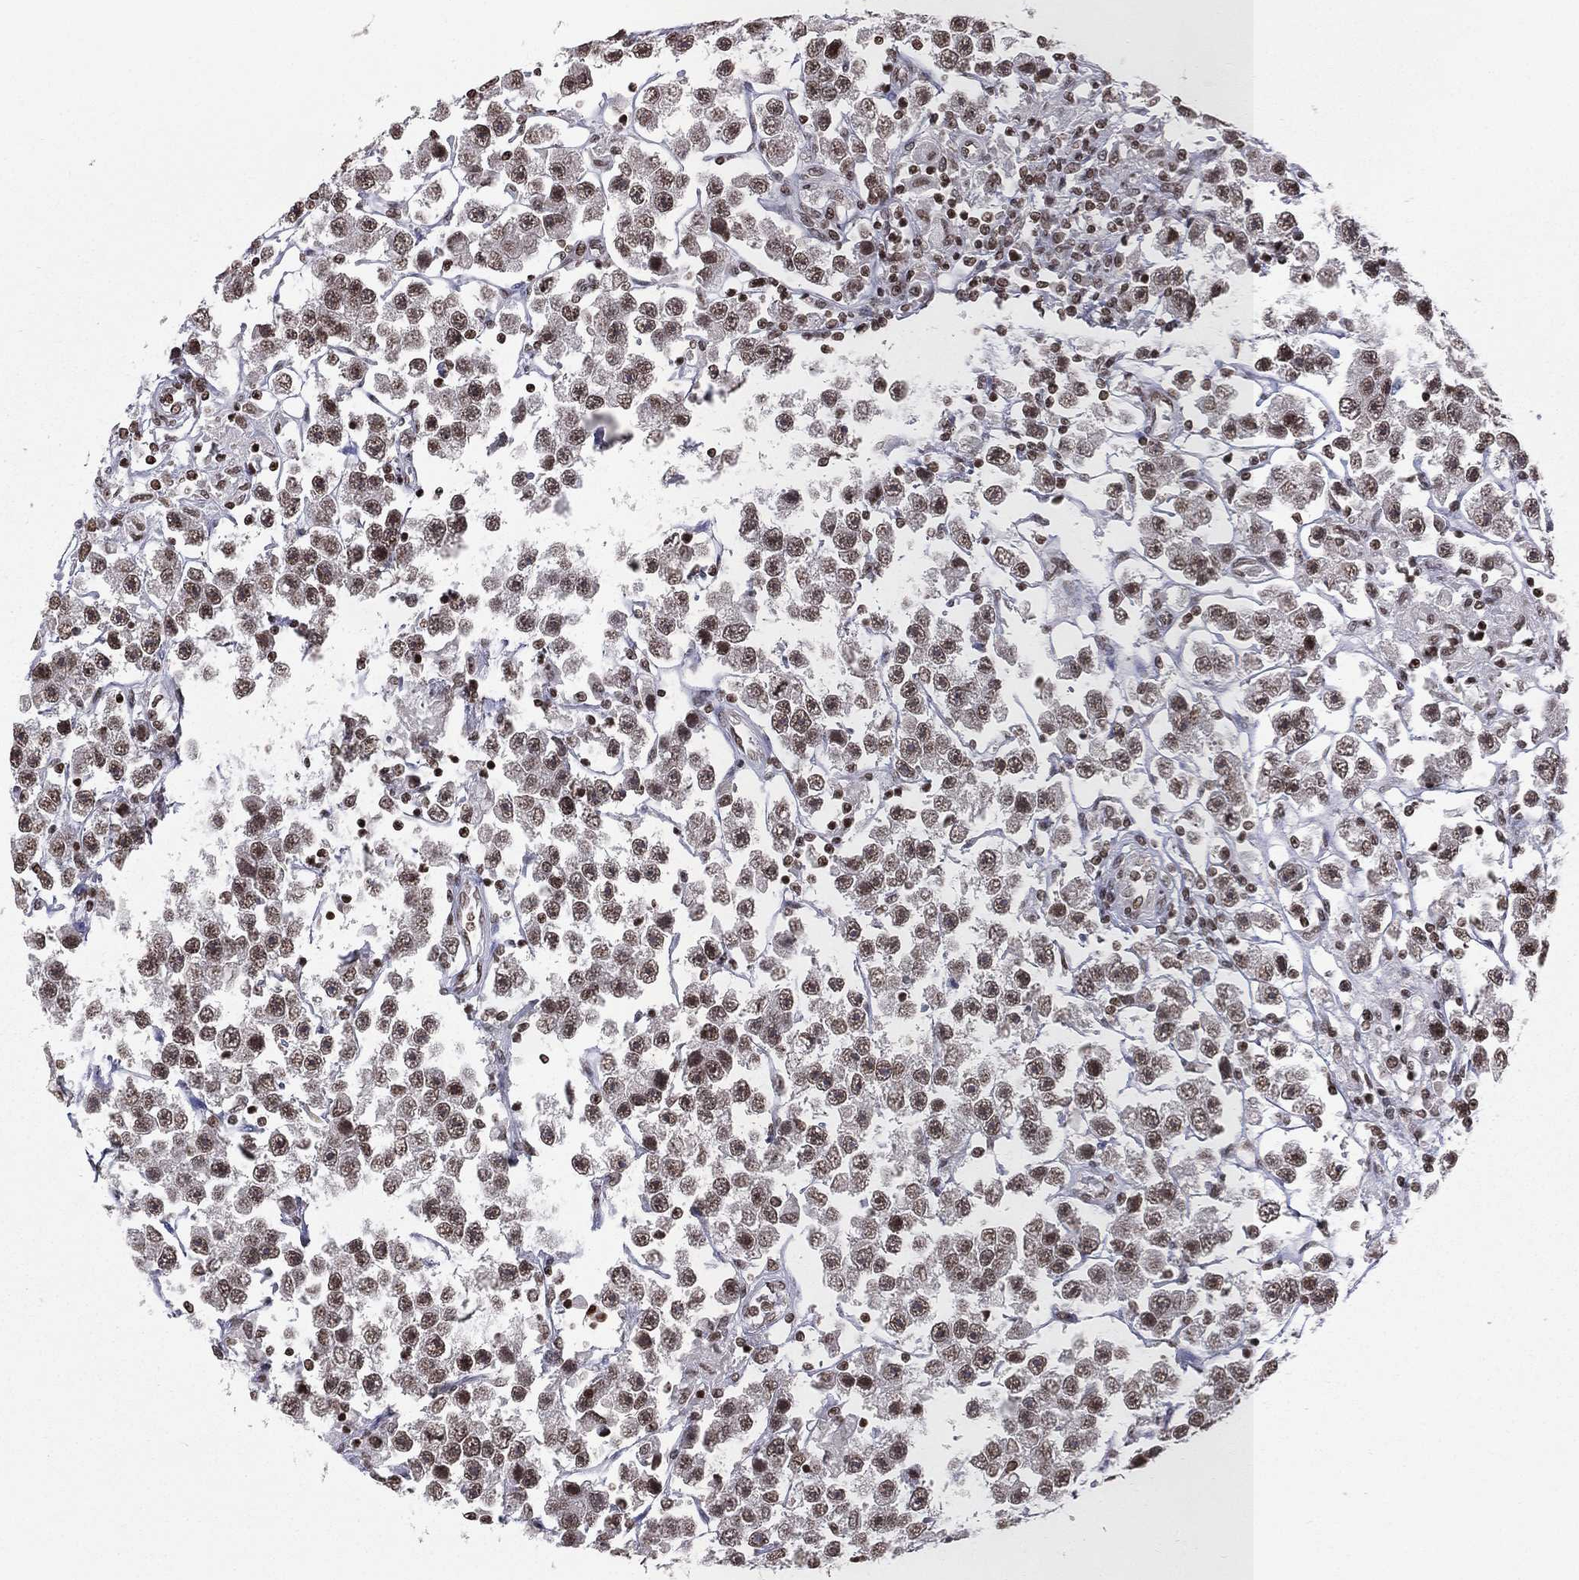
{"staining": {"intensity": "moderate", "quantity": ">75%", "location": "nuclear"}, "tissue": "testis cancer", "cell_type": "Tumor cells", "image_type": "cancer", "snomed": [{"axis": "morphology", "description": "Seminoma, NOS"}, {"axis": "topography", "description": "Testis"}], "caption": "Testis seminoma stained with immunohistochemistry exhibits moderate nuclear expression in approximately >75% of tumor cells.", "gene": "RFX7", "patient": {"sex": "male", "age": 45}}